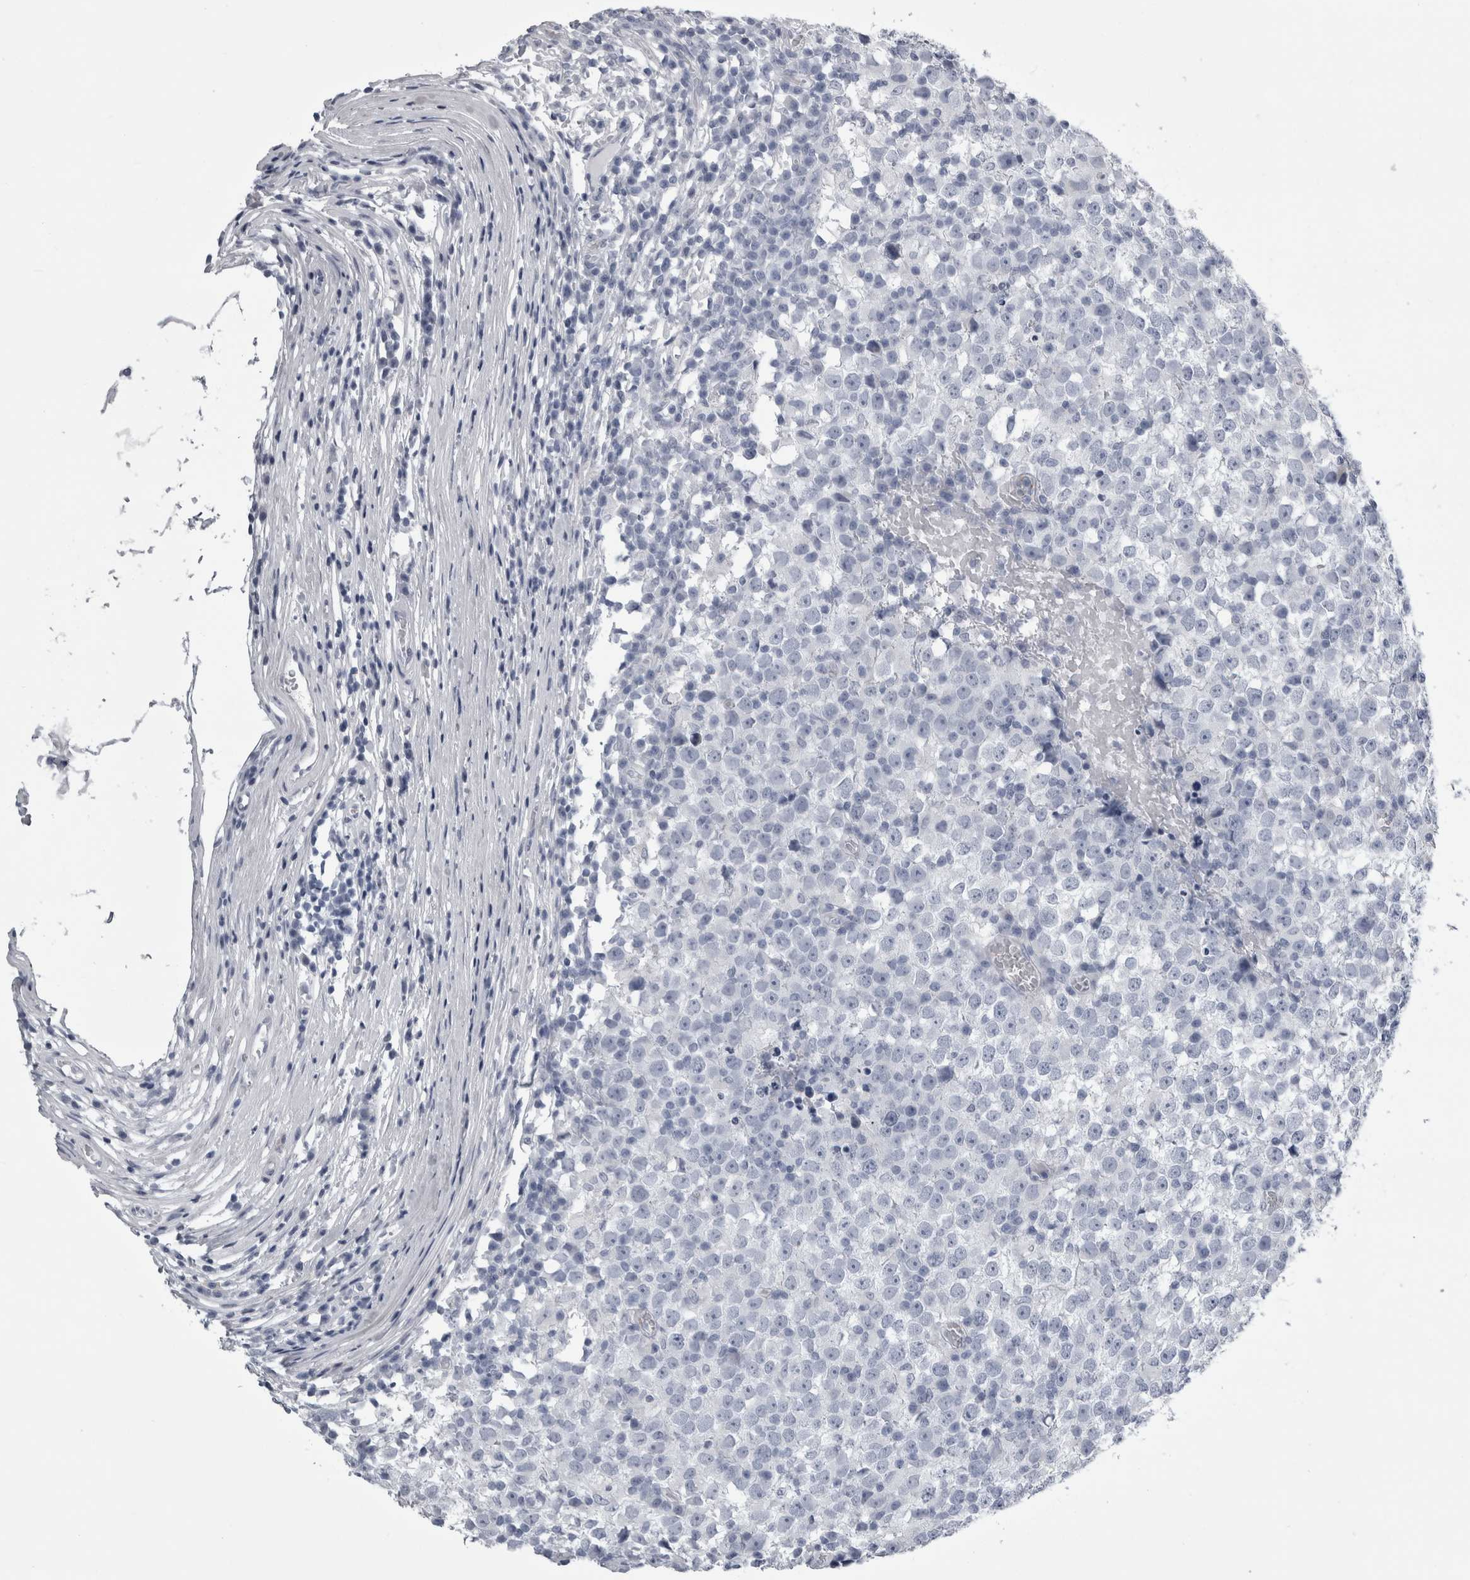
{"staining": {"intensity": "negative", "quantity": "none", "location": "none"}, "tissue": "testis cancer", "cell_type": "Tumor cells", "image_type": "cancer", "snomed": [{"axis": "morphology", "description": "Seminoma, NOS"}, {"axis": "topography", "description": "Testis"}], "caption": "A histopathology image of testis seminoma stained for a protein demonstrates no brown staining in tumor cells.", "gene": "ALDH8A1", "patient": {"sex": "male", "age": 65}}